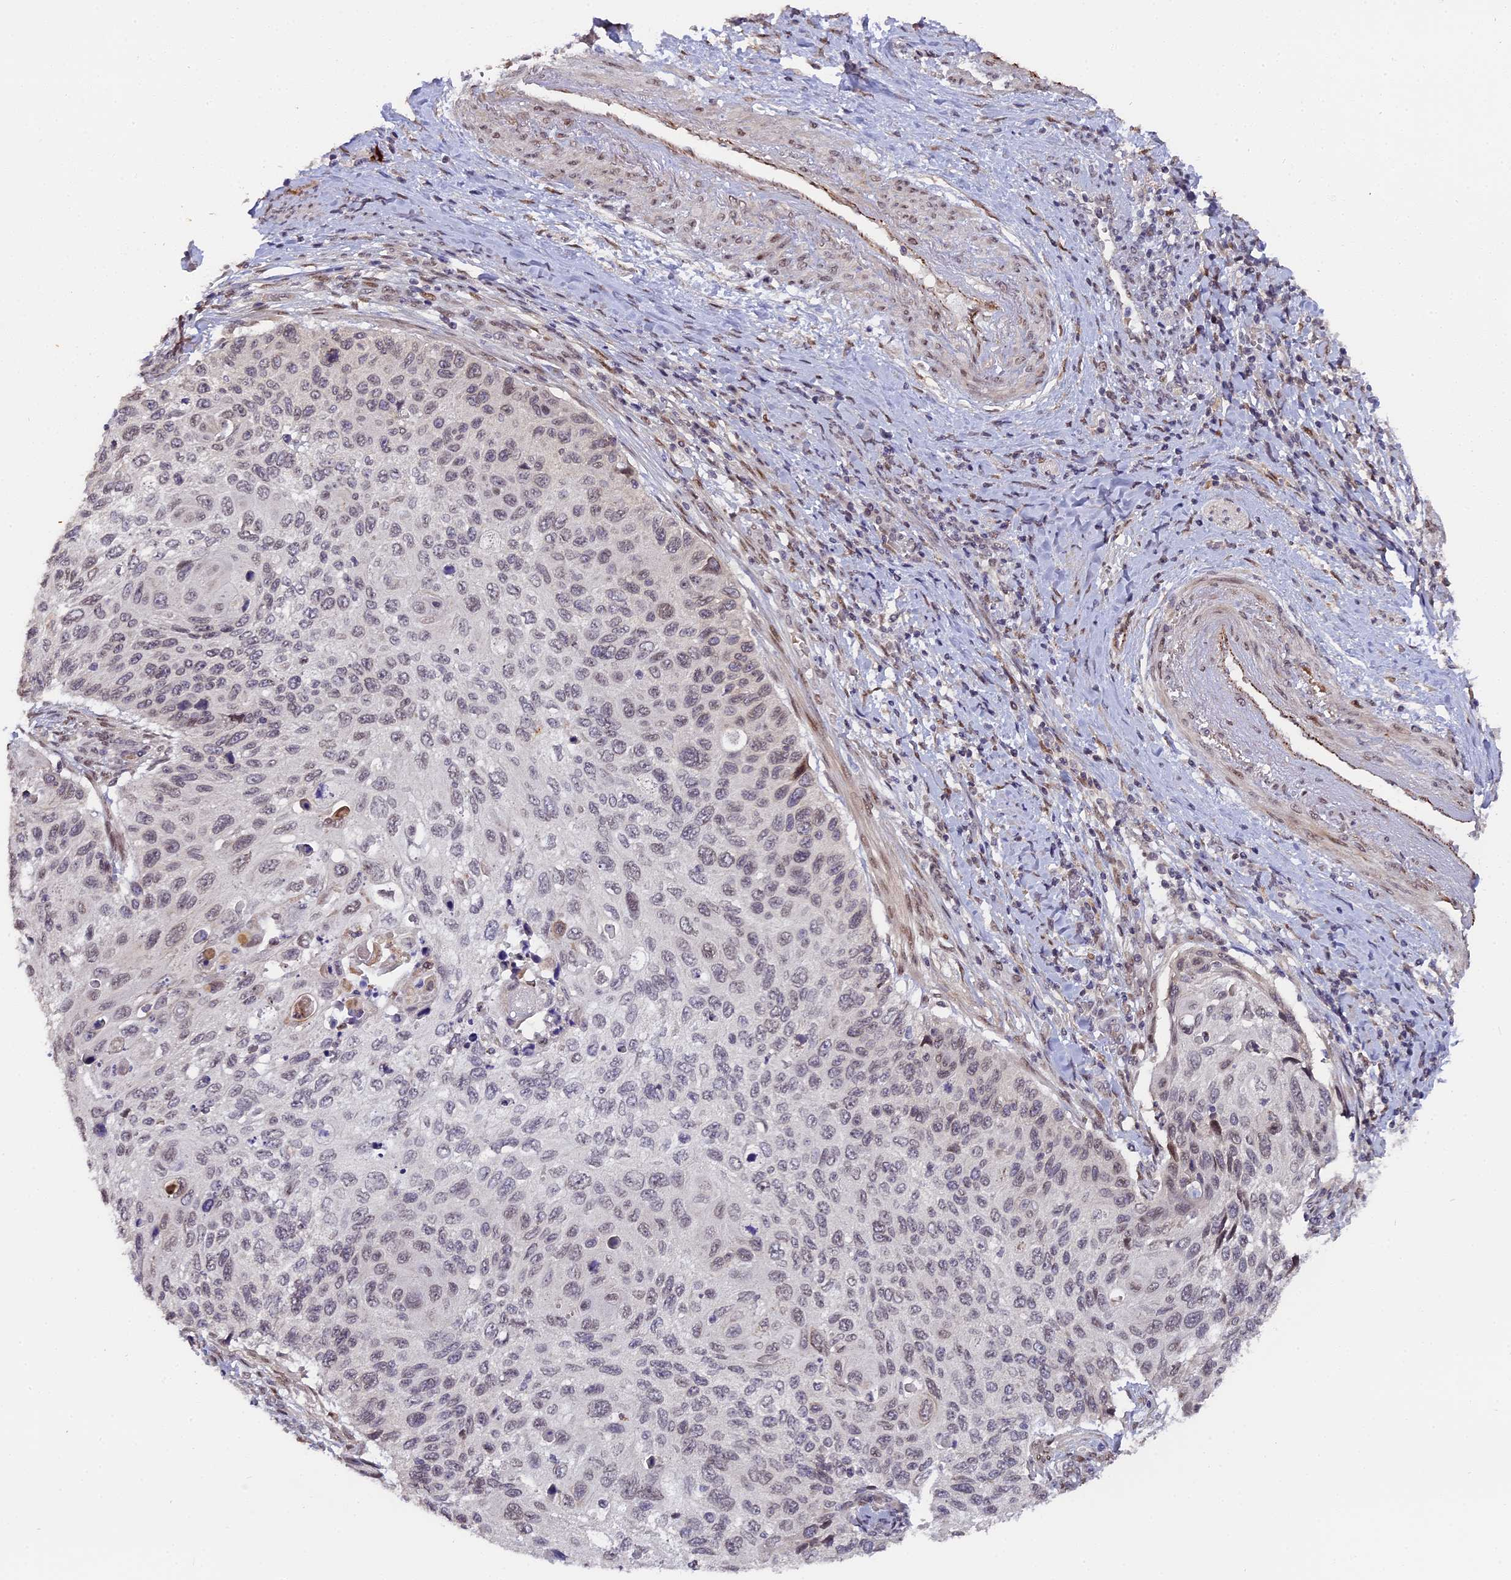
{"staining": {"intensity": "weak", "quantity": "<25%", "location": "nuclear"}, "tissue": "cervical cancer", "cell_type": "Tumor cells", "image_type": "cancer", "snomed": [{"axis": "morphology", "description": "Squamous cell carcinoma, NOS"}, {"axis": "topography", "description": "Cervix"}], "caption": "The photomicrograph displays no significant positivity in tumor cells of cervical squamous cell carcinoma. (Brightfield microscopy of DAB immunohistochemistry (IHC) at high magnification).", "gene": "PYGO1", "patient": {"sex": "female", "age": 70}}